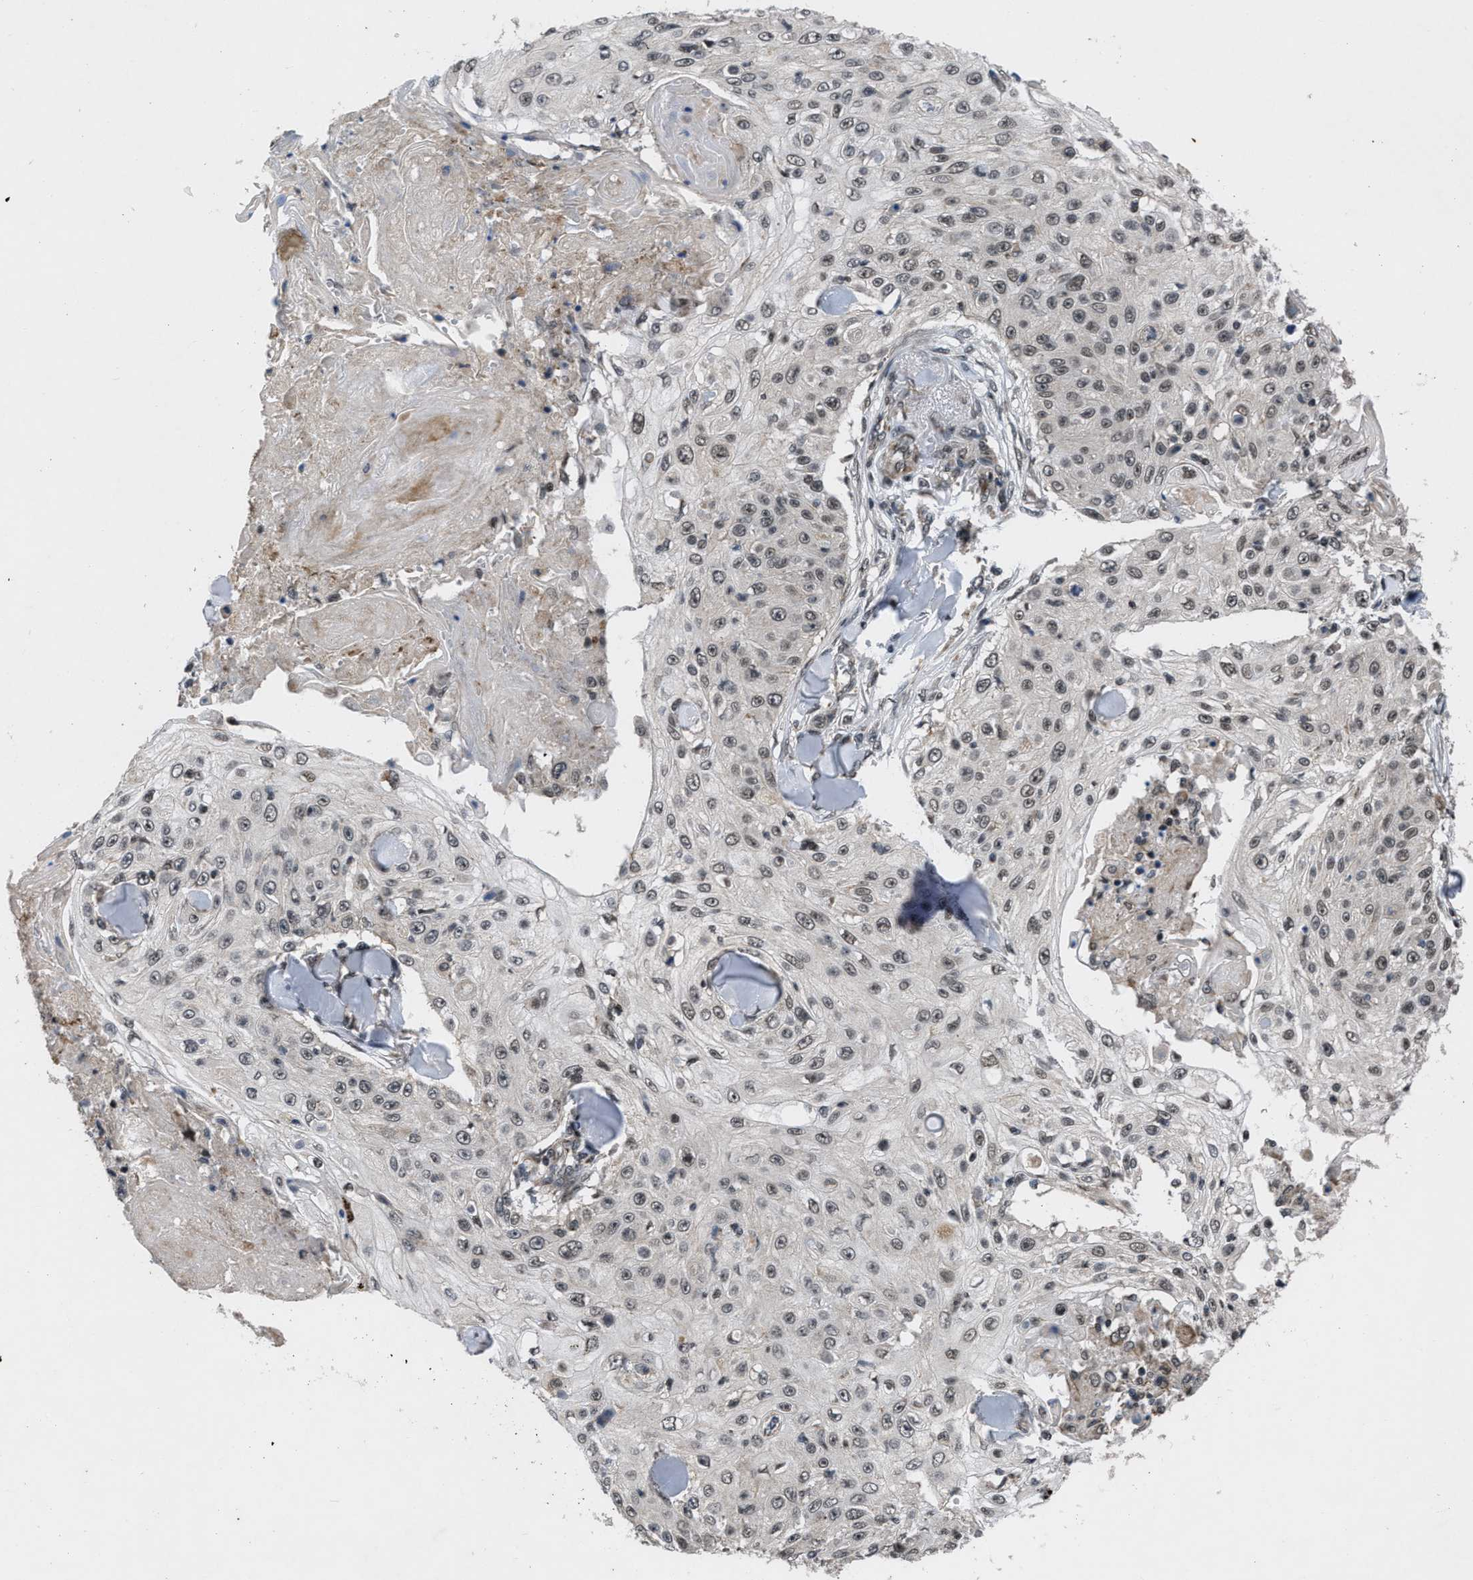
{"staining": {"intensity": "weak", "quantity": "25%-75%", "location": "nuclear"}, "tissue": "skin cancer", "cell_type": "Tumor cells", "image_type": "cancer", "snomed": [{"axis": "morphology", "description": "Squamous cell carcinoma, NOS"}, {"axis": "topography", "description": "Skin"}], "caption": "The photomicrograph exhibits staining of squamous cell carcinoma (skin), revealing weak nuclear protein expression (brown color) within tumor cells.", "gene": "ZNHIT1", "patient": {"sex": "male", "age": 86}}